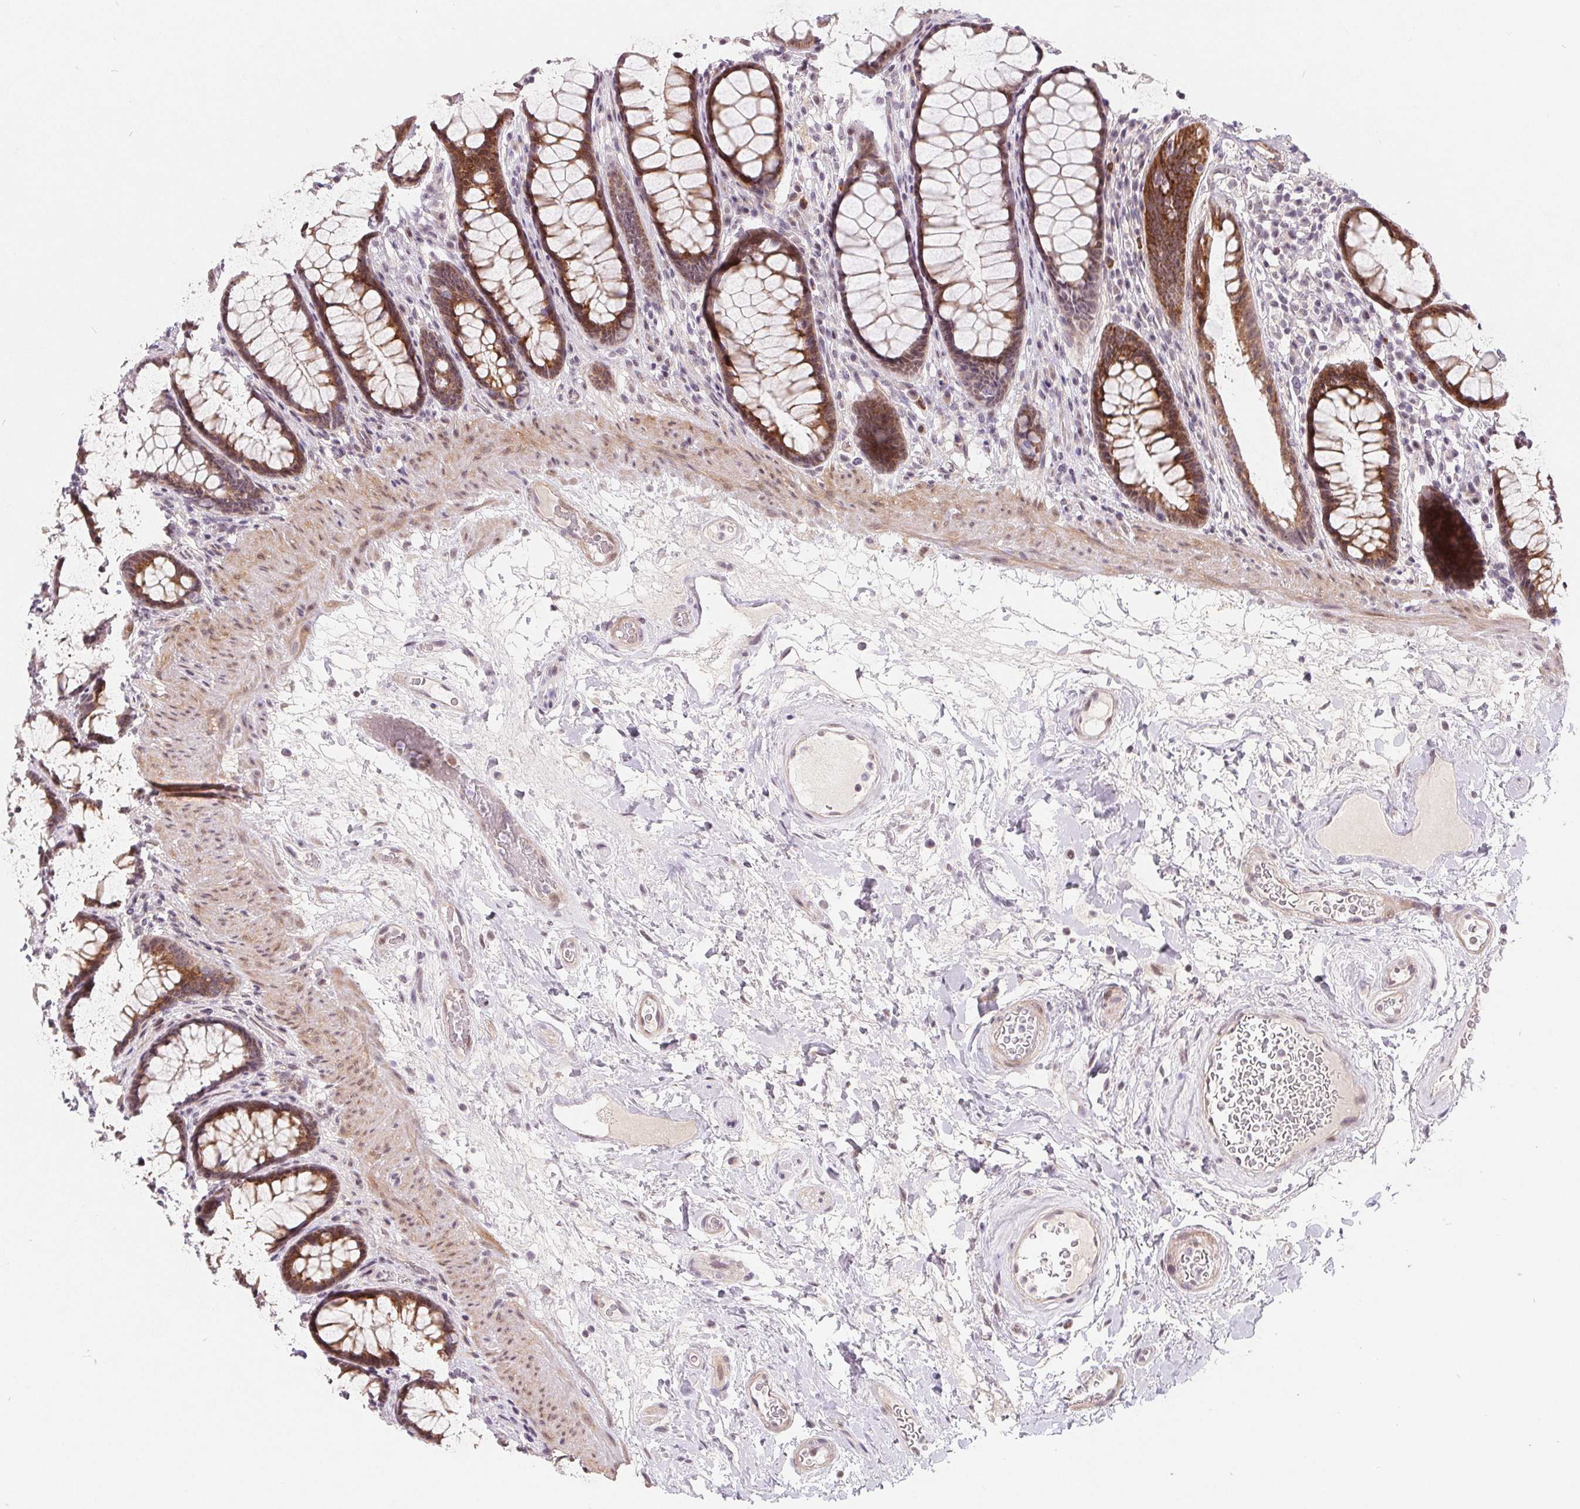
{"staining": {"intensity": "moderate", "quantity": ">75%", "location": "cytoplasmic/membranous,nuclear"}, "tissue": "rectum", "cell_type": "Glandular cells", "image_type": "normal", "snomed": [{"axis": "morphology", "description": "Normal tissue, NOS"}, {"axis": "topography", "description": "Rectum"}], "caption": "IHC image of benign rectum: rectum stained using immunohistochemistry exhibits medium levels of moderate protein expression localized specifically in the cytoplasmic/membranous,nuclear of glandular cells, appearing as a cytoplasmic/membranous,nuclear brown color.", "gene": "NRG2", "patient": {"sex": "male", "age": 72}}